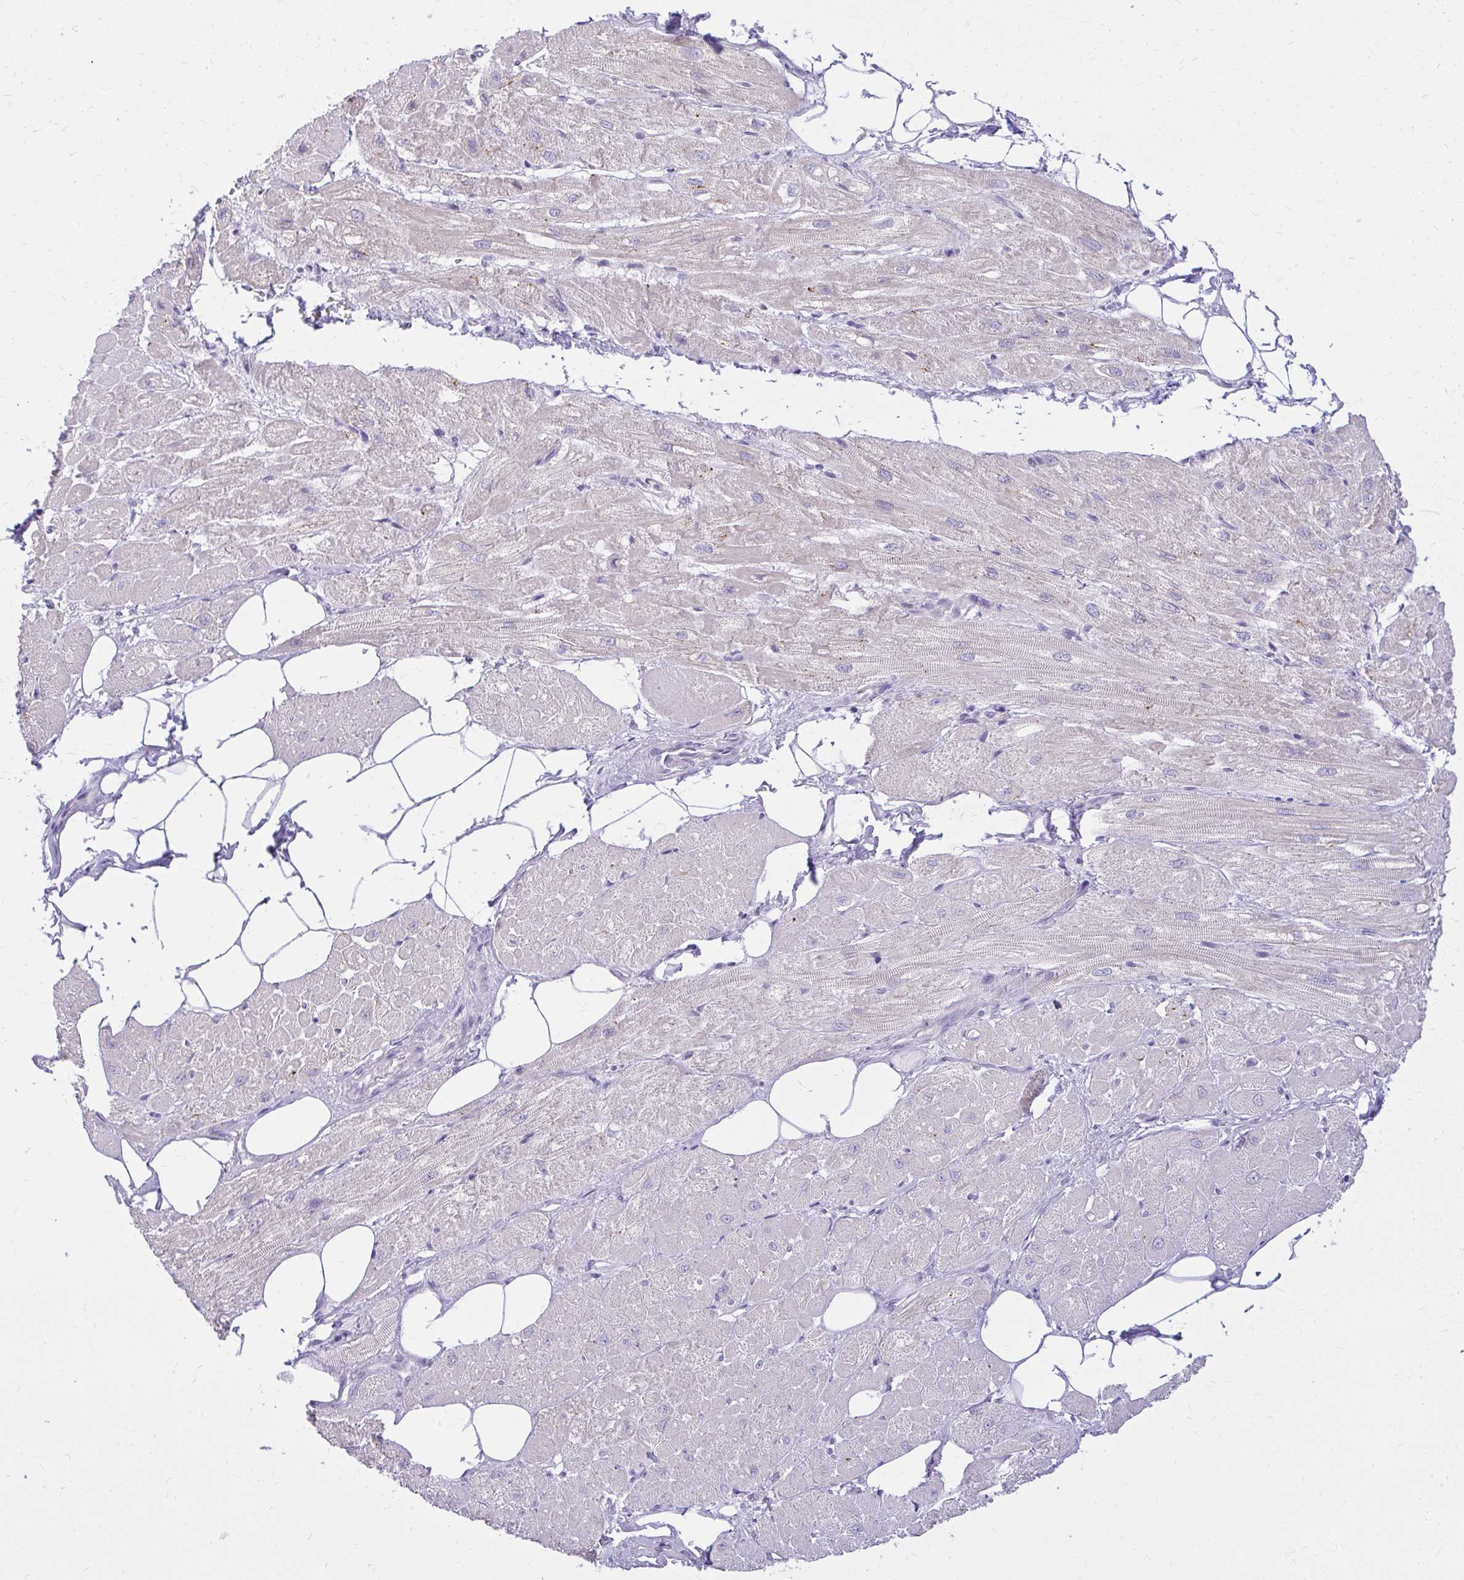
{"staining": {"intensity": "negative", "quantity": "none", "location": "none"}, "tissue": "heart muscle", "cell_type": "Cardiomyocytes", "image_type": "normal", "snomed": [{"axis": "morphology", "description": "Normal tissue, NOS"}, {"axis": "topography", "description": "Heart"}], "caption": "Immunohistochemistry (IHC) of unremarkable heart muscle displays no positivity in cardiomyocytes.", "gene": "PRAP1", "patient": {"sex": "male", "age": 62}}